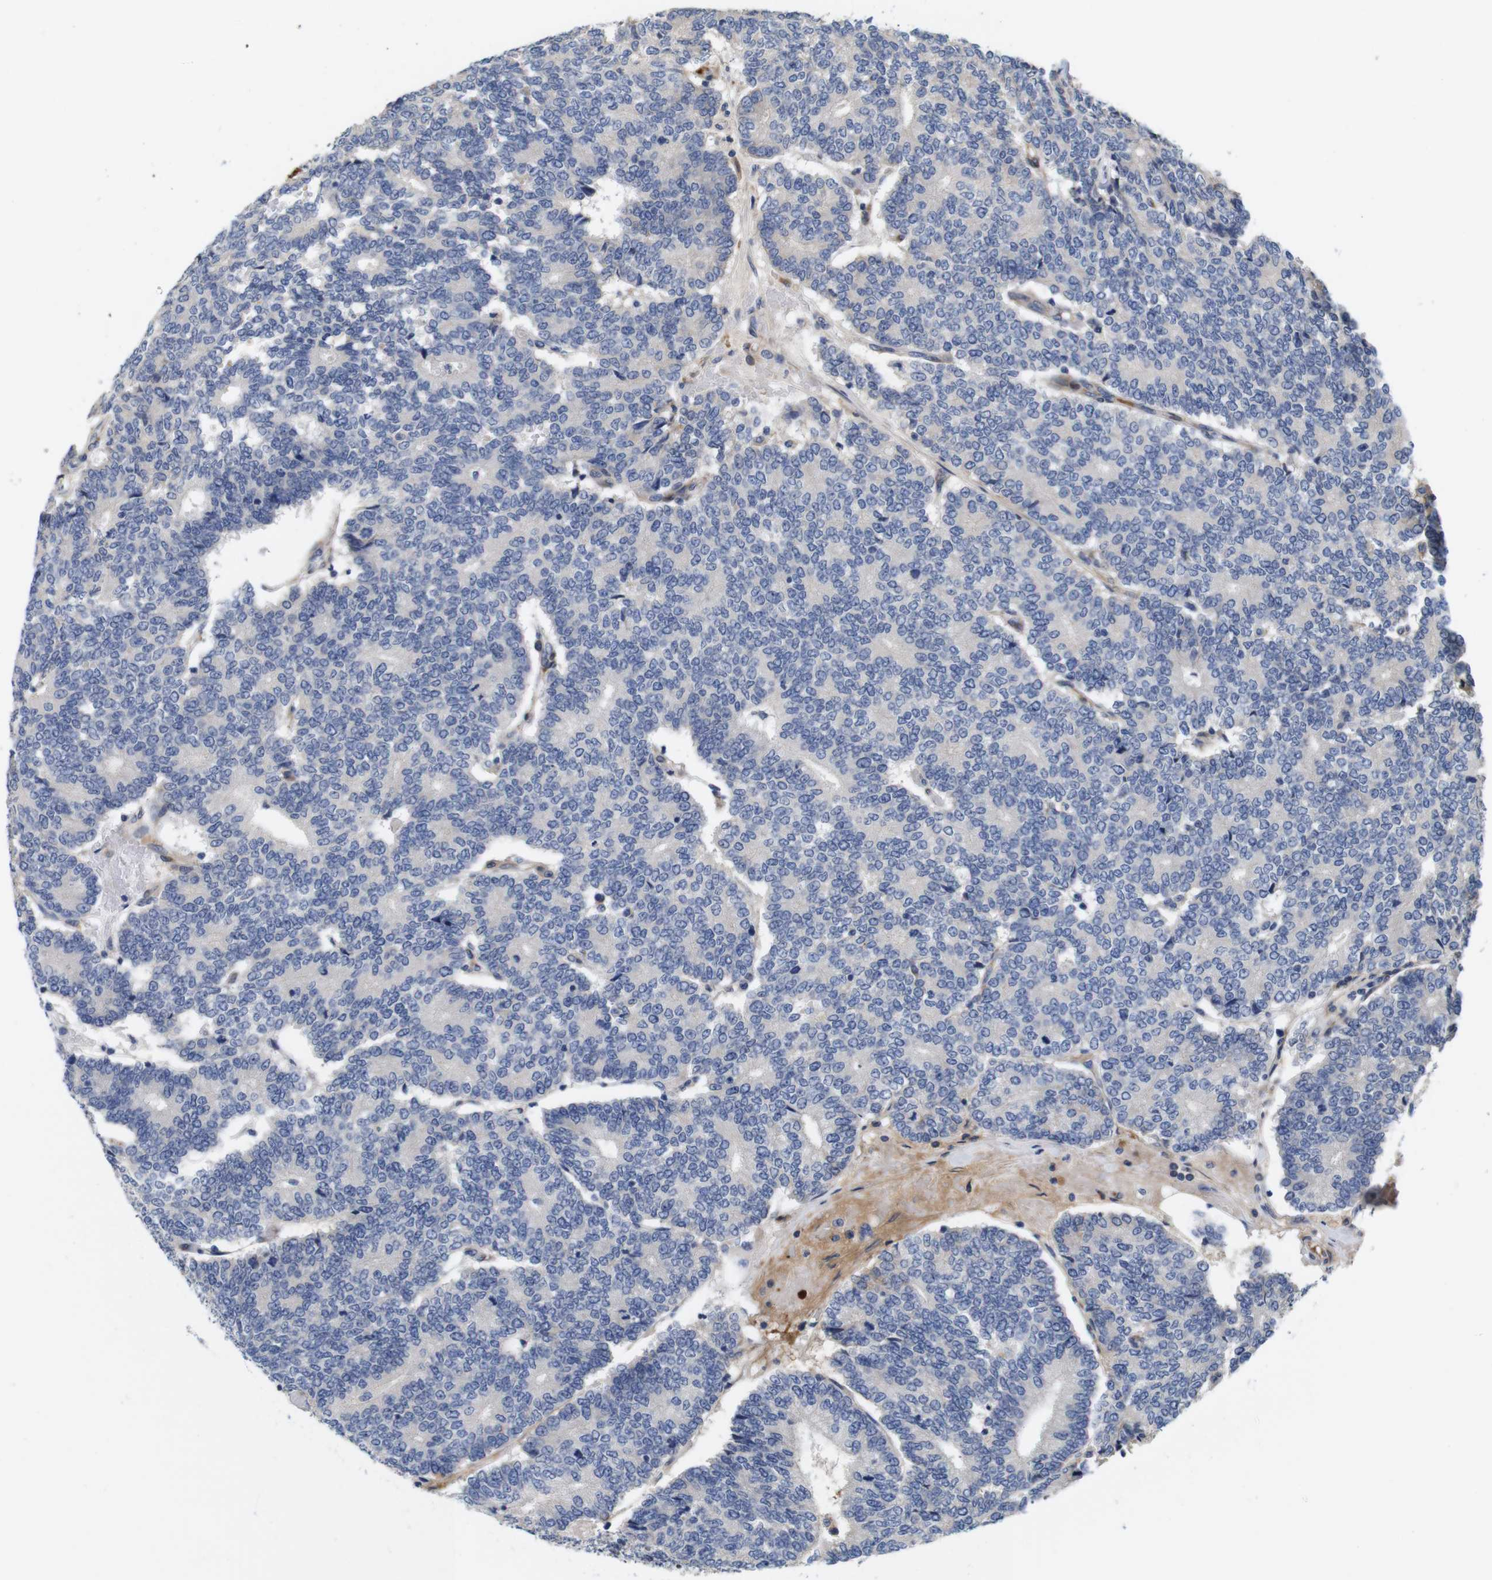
{"staining": {"intensity": "negative", "quantity": "none", "location": "none"}, "tissue": "prostate cancer", "cell_type": "Tumor cells", "image_type": "cancer", "snomed": [{"axis": "morphology", "description": "Normal tissue, NOS"}, {"axis": "morphology", "description": "Adenocarcinoma, High grade"}, {"axis": "topography", "description": "Prostate"}, {"axis": "topography", "description": "Seminal veicle"}], "caption": "An image of prostate cancer (high-grade adenocarcinoma) stained for a protein demonstrates no brown staining in tumor cells.", "gene": "SPRY3", "patient": {"sex": "male", "age": 55}}